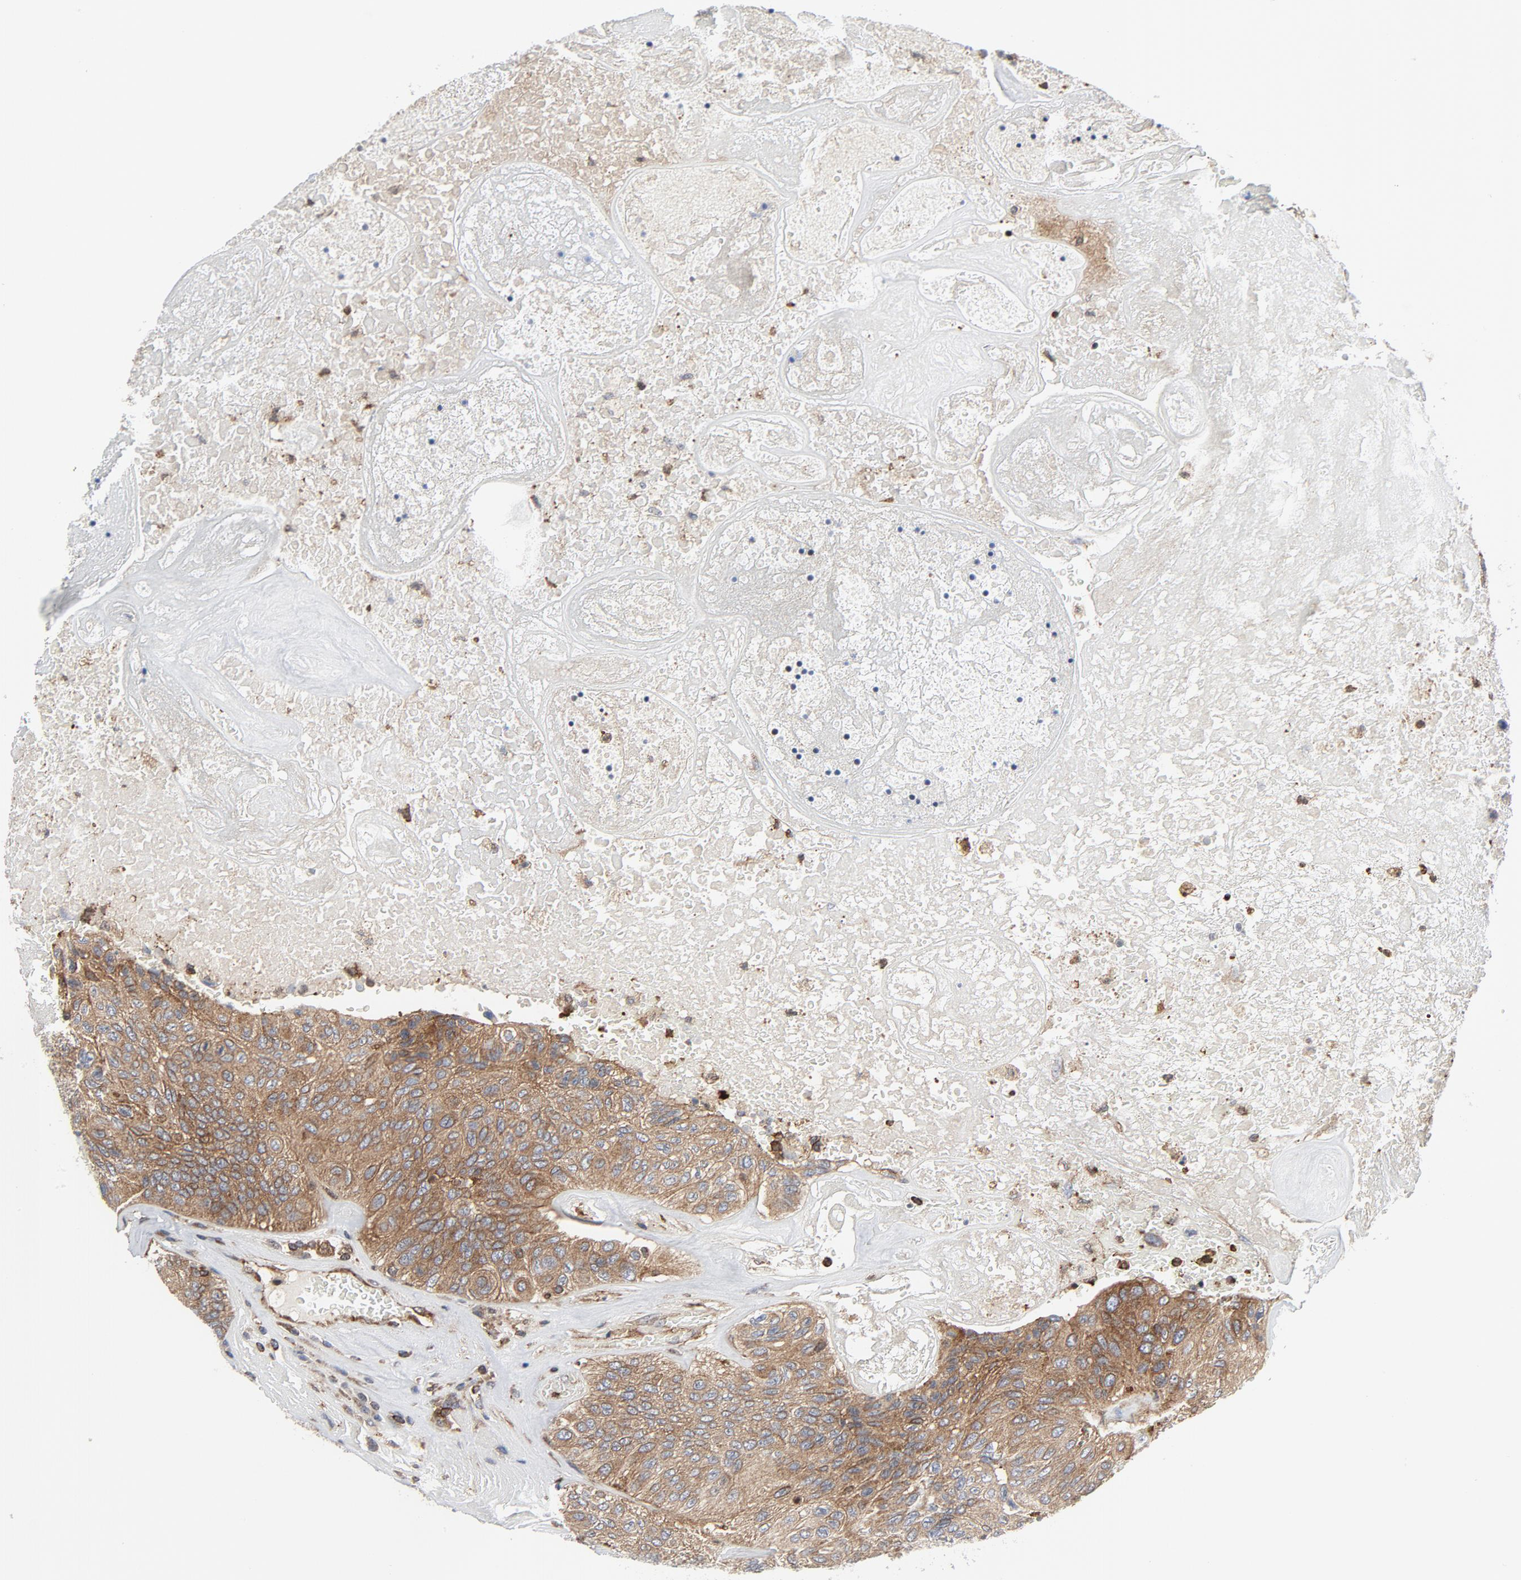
{"staining": {"intensity": "moderate", "quantity": ">75%", "location": "cytoplasmic/membranous"}, "tissue": "urothelial cancer", "cell_type": "Tumor cells", "image_type": "cancer", "snomed": [{"axis": "morphology", "description": "Urothelial carcinoma, High grade"}, {"axis": "topography", "description": "Urinary bladder"}], "caption": "An IHC image of tumor tissue is shown. Protein staining in brown highlights moderate cytoplasmic/membranous positivity in urothelial carcinoma (high-grade) within tumor cells.", "gene": "YES1", "patient": {"sex": "male", "age": 66}}